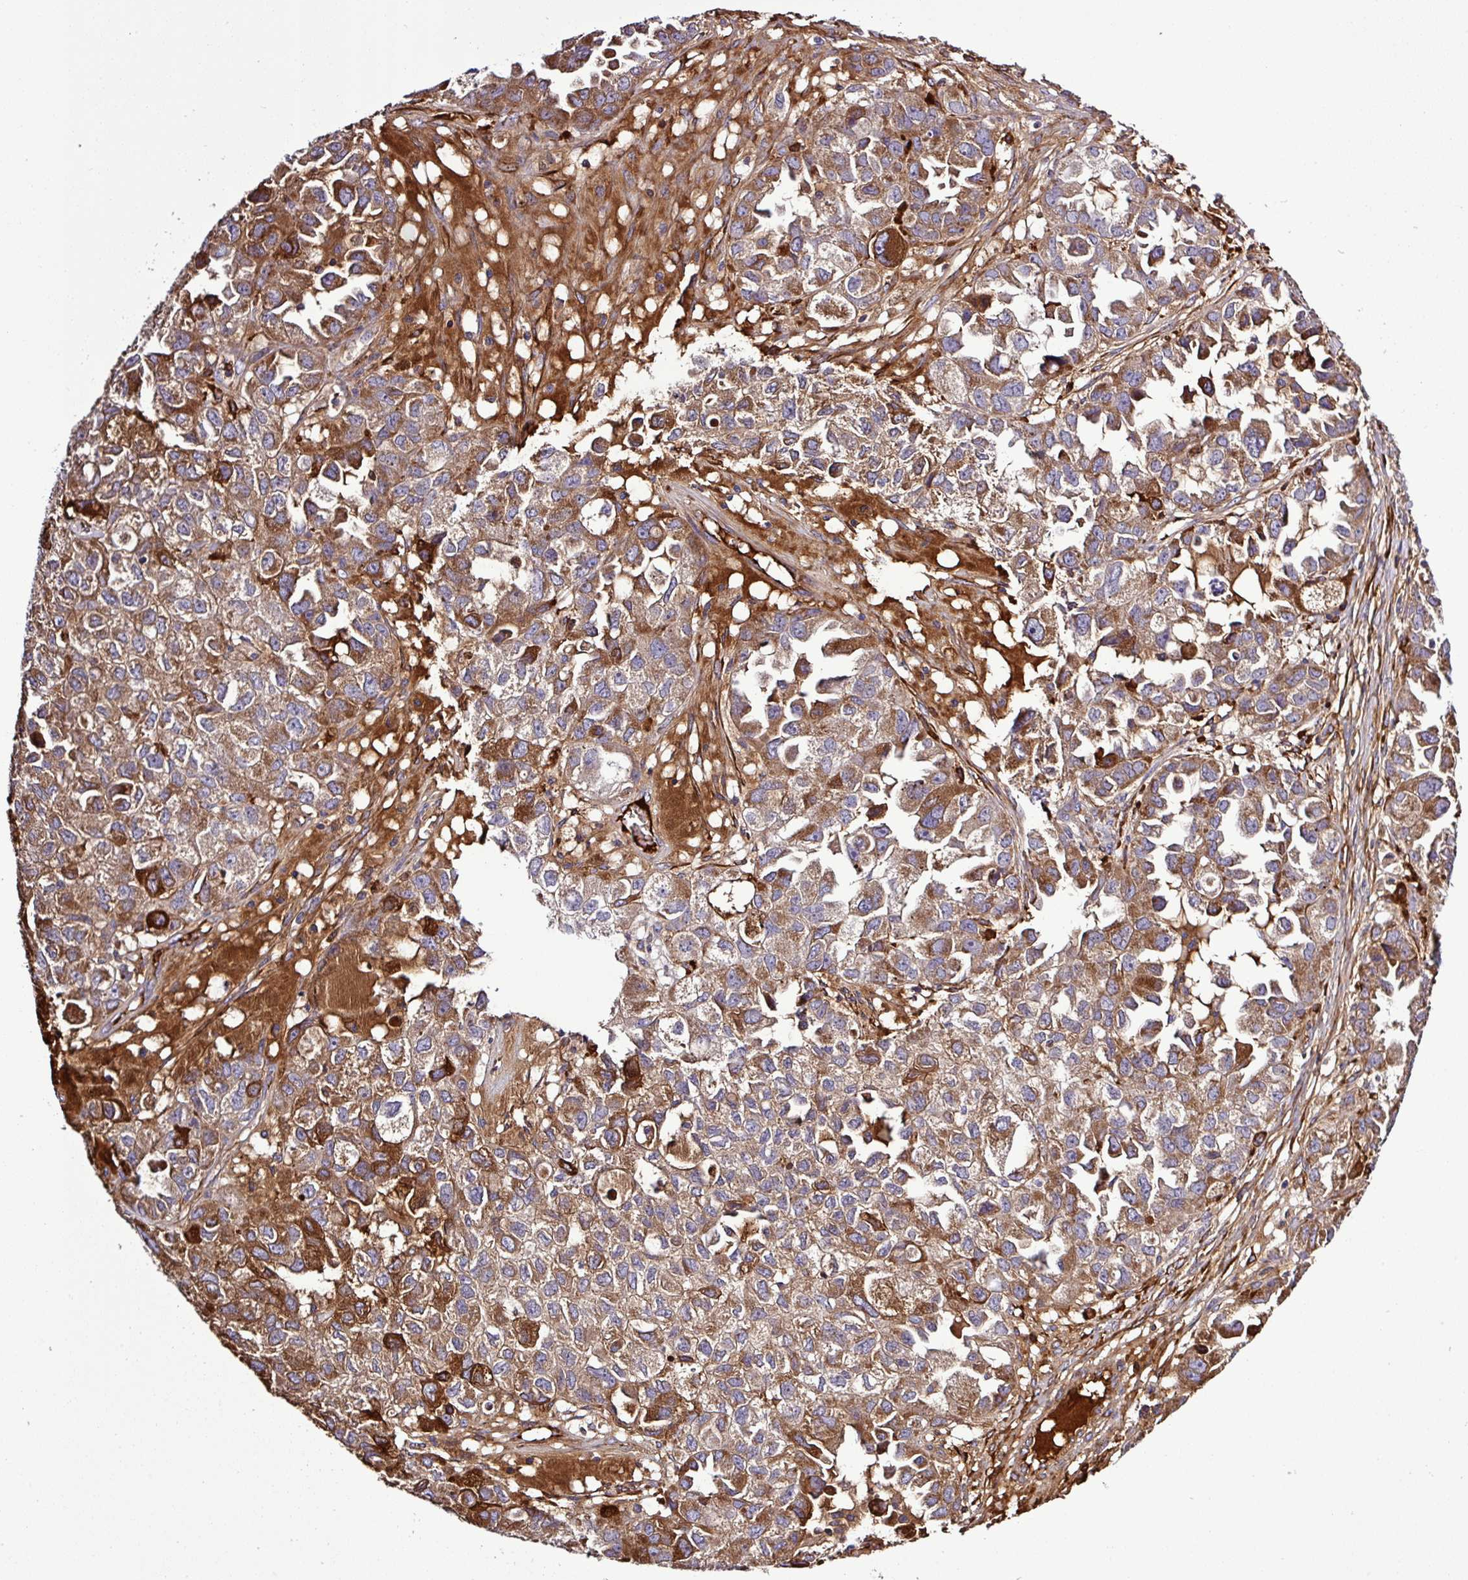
{"staining": {"intensity": "strong", "quantity": ">75%", "location": "cytoplasmic/membranous"}, "tissue": "ovarian cancer", "cell_type": "Tumor cells", "image_type": "cancer", "snomed": [{"axis": "morphology", "description": "Cystadenocarcinoma, serous, NOS"}, {"axis": "topography", "description": "Ovary"}], "caption": "This image shows immunohistochemistry staining of ovarian cancer (serous cystadenocarcinoma), with high strong cytoplasmic/membranous positivity in approximately >75% of tumor cells.", "gene": "CWH43", "patient": {"sex": "female", "age": 84}}